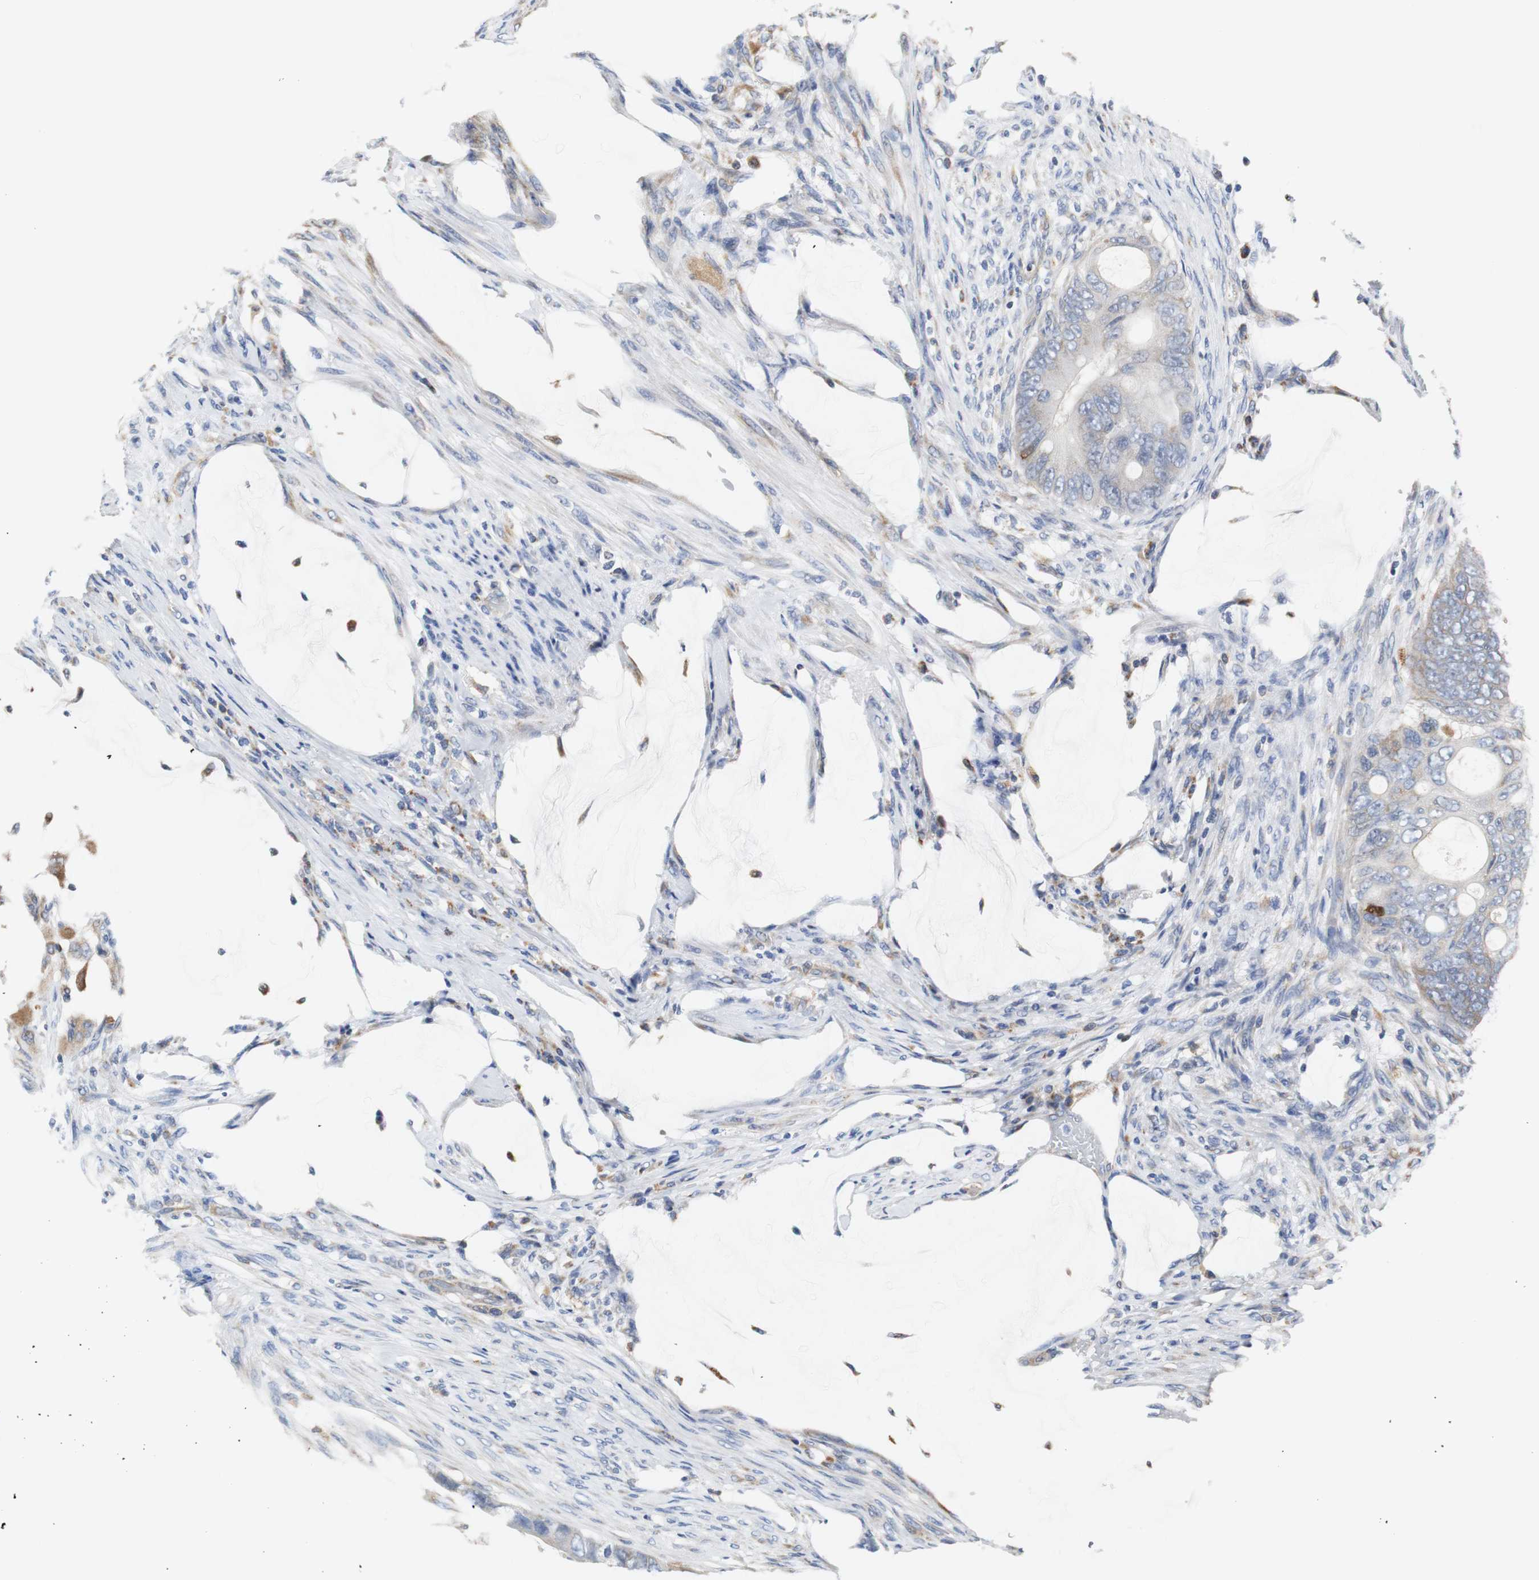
{"staining": {"intensity": "weak", "quantity": "25%-75%", "location": "cytoplasmic/membranous"}, "tissue": "colorectal cancer", "cell_type": "Tumor cells", "image_type": "cancer", "snomed": [{"axis": "morphology", "description": "Adenocarcinoma, NOS"}, {"axis": "topography", "description": "Rectum"}], "caption": "Brown immunohistochemical staining in human colorectal adenocarcinoma reveals weak cytoplasmic/membranous positivity in about 25%-75% of tumor cells.", "gene": "PCK1", "patient": {"sex": "female", "age": 77}}